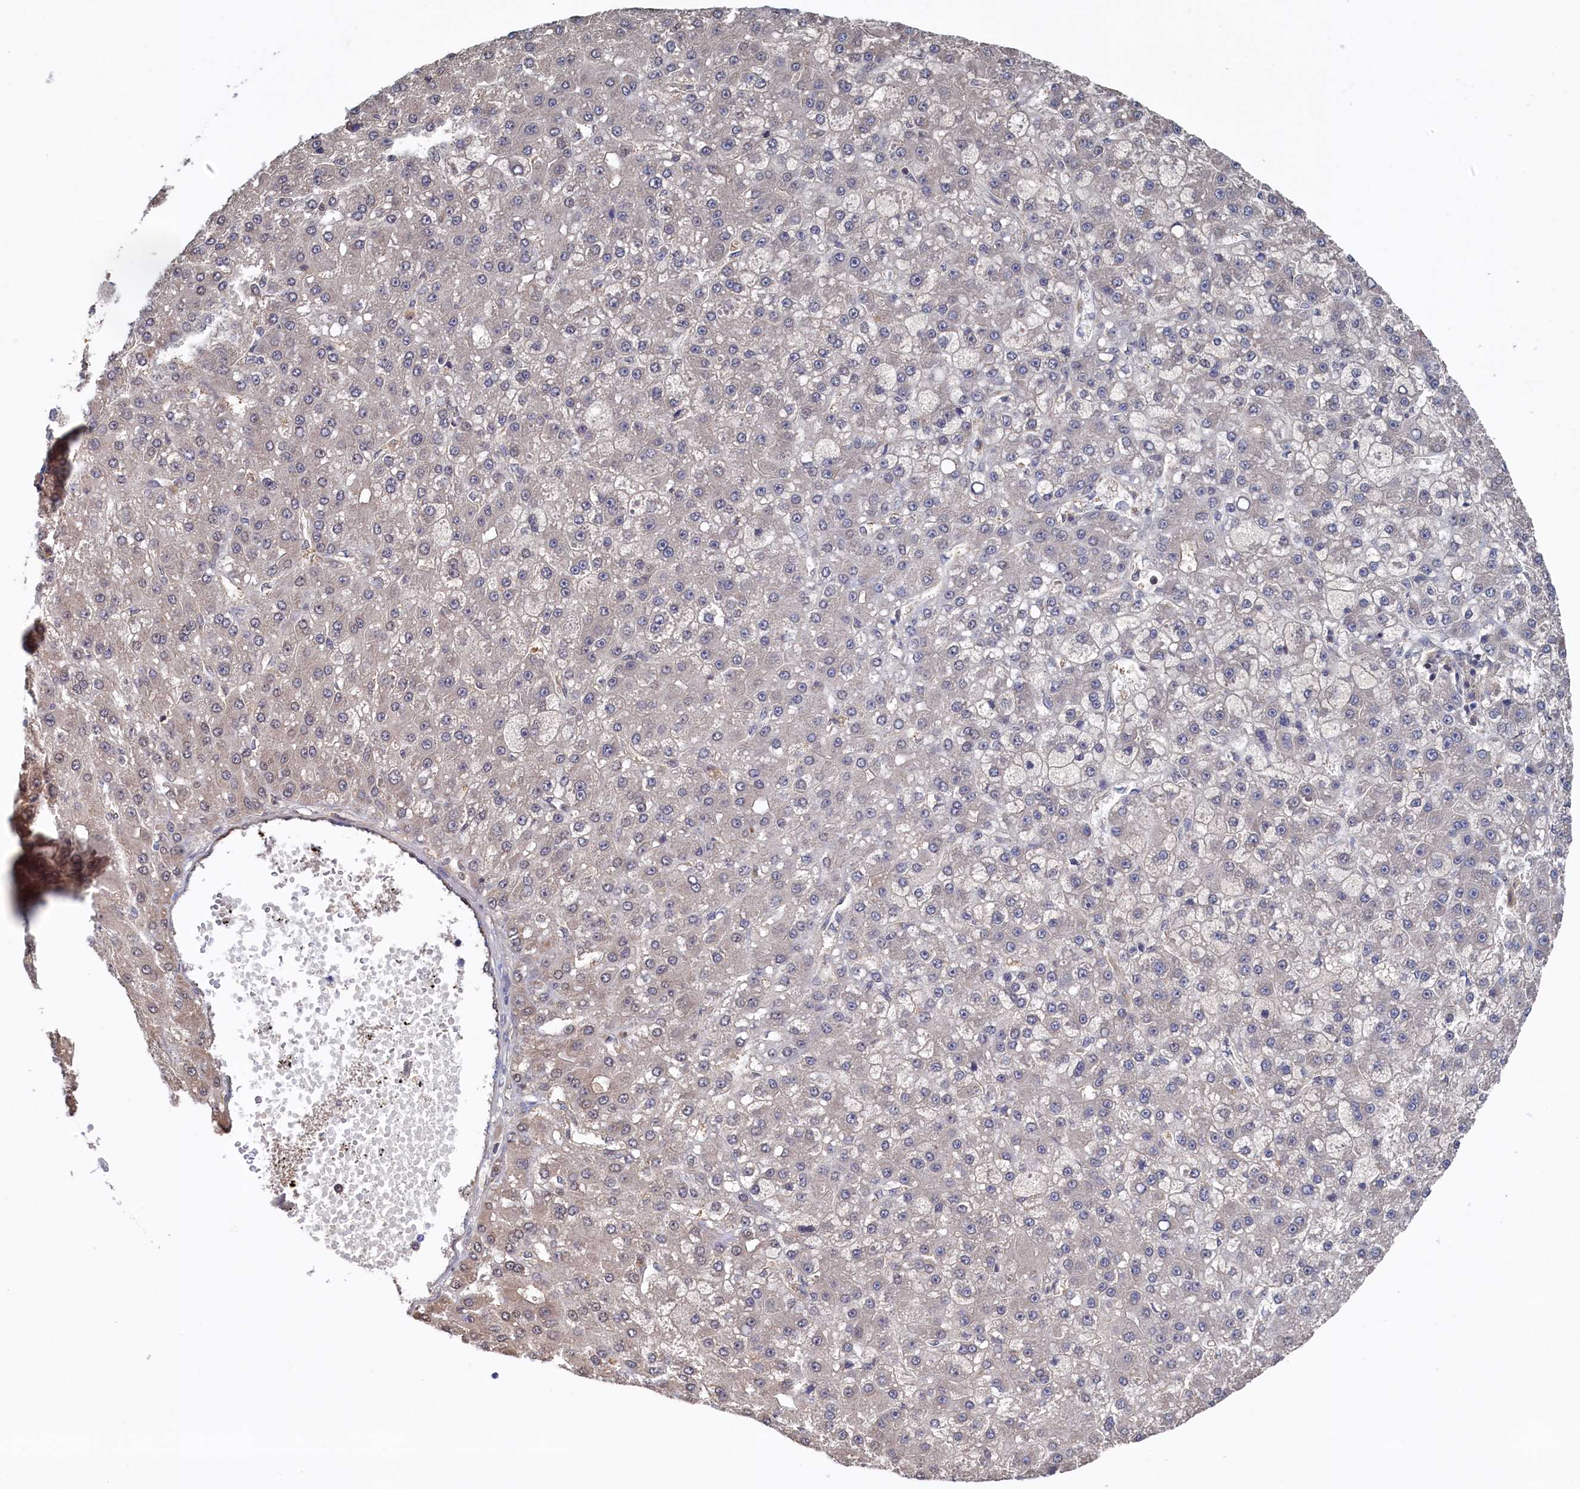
{"staining": {"intensity": "negative", "quantity": "none", "location": "none"}, "tissue": "liver cancer", "cell_type": "Tumor cells", "image_type": "cancer", "snomed": [{"axis": "morphology", "description": "Carcinoma, Hepatocellular, NOS"}, {"axis": "topography", "description": "Liver"}], "caption": "IHC photomicrograph of neoplastic tissue: human liver cancer (hepatocellular carcinoma) stained with DAB displays no significant protein positivity in tumor cells.", "gene": "C11orf54", "patient": {"sex": "male", "age": 67}}